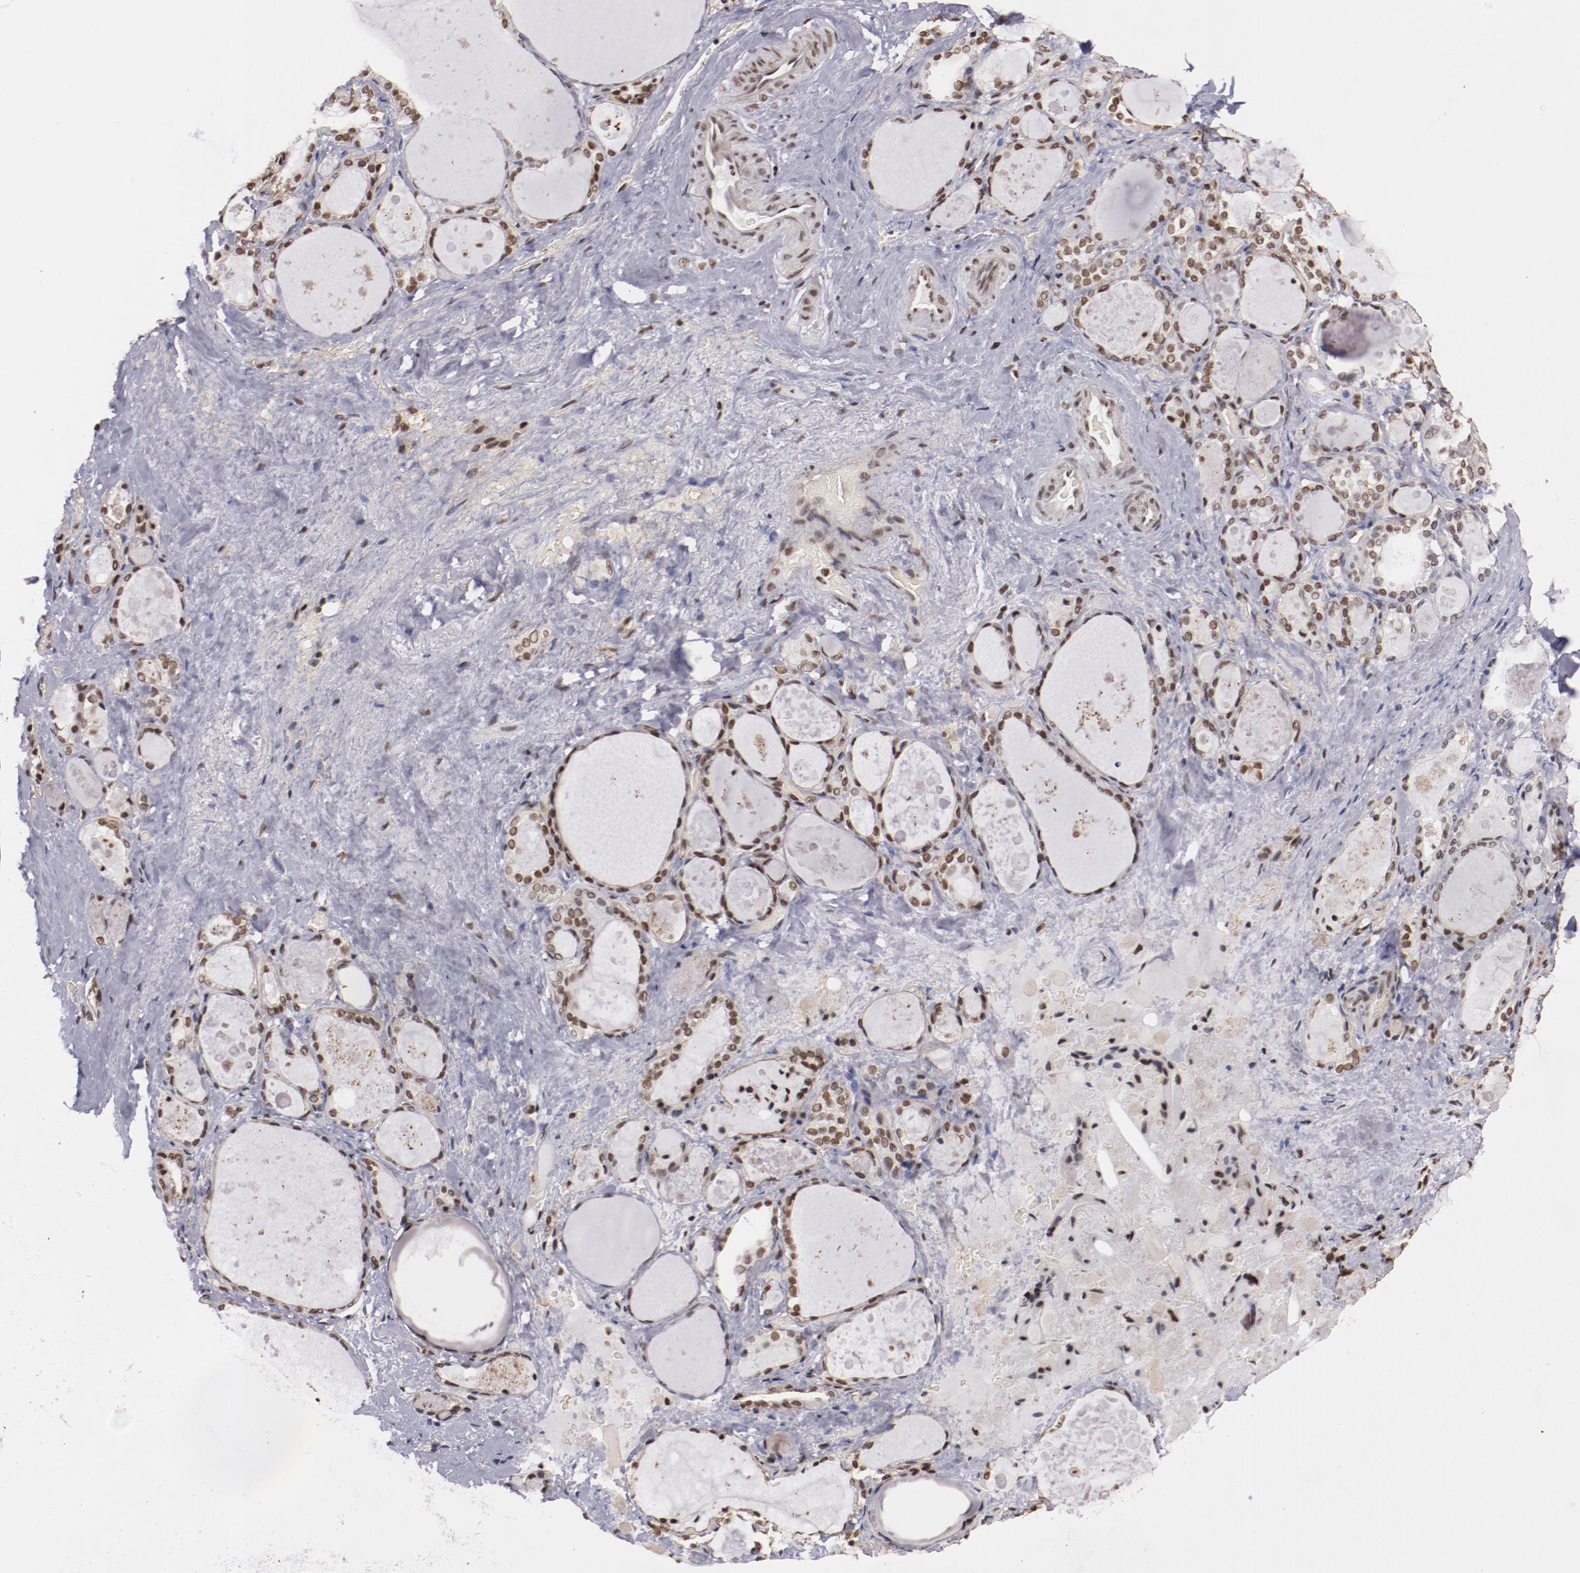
{"staining": {"intensity": "moderate", "quantity": ">75%", "location": "nuclear"}, "tissue": "thyroid gland", "cell_type": "Glandular cells", "image_type": "normal", "snomed": [{"axis": "morphology", "description": "Normal tissue, NOS"}, {"axis": "topography", "description": "Thyroid gland"}], "caption": "Immunohistochemistry (IHC) image of benign thyroid gland: thyroid gland stained using immunohistochemistry reveals medium levels of moderate protein expression localized specifically in the nuclear of glandular cells, appearing as a nuclear brown color.", "gene": "STAG2", "patient": {"sex": "female", "age": 75}}